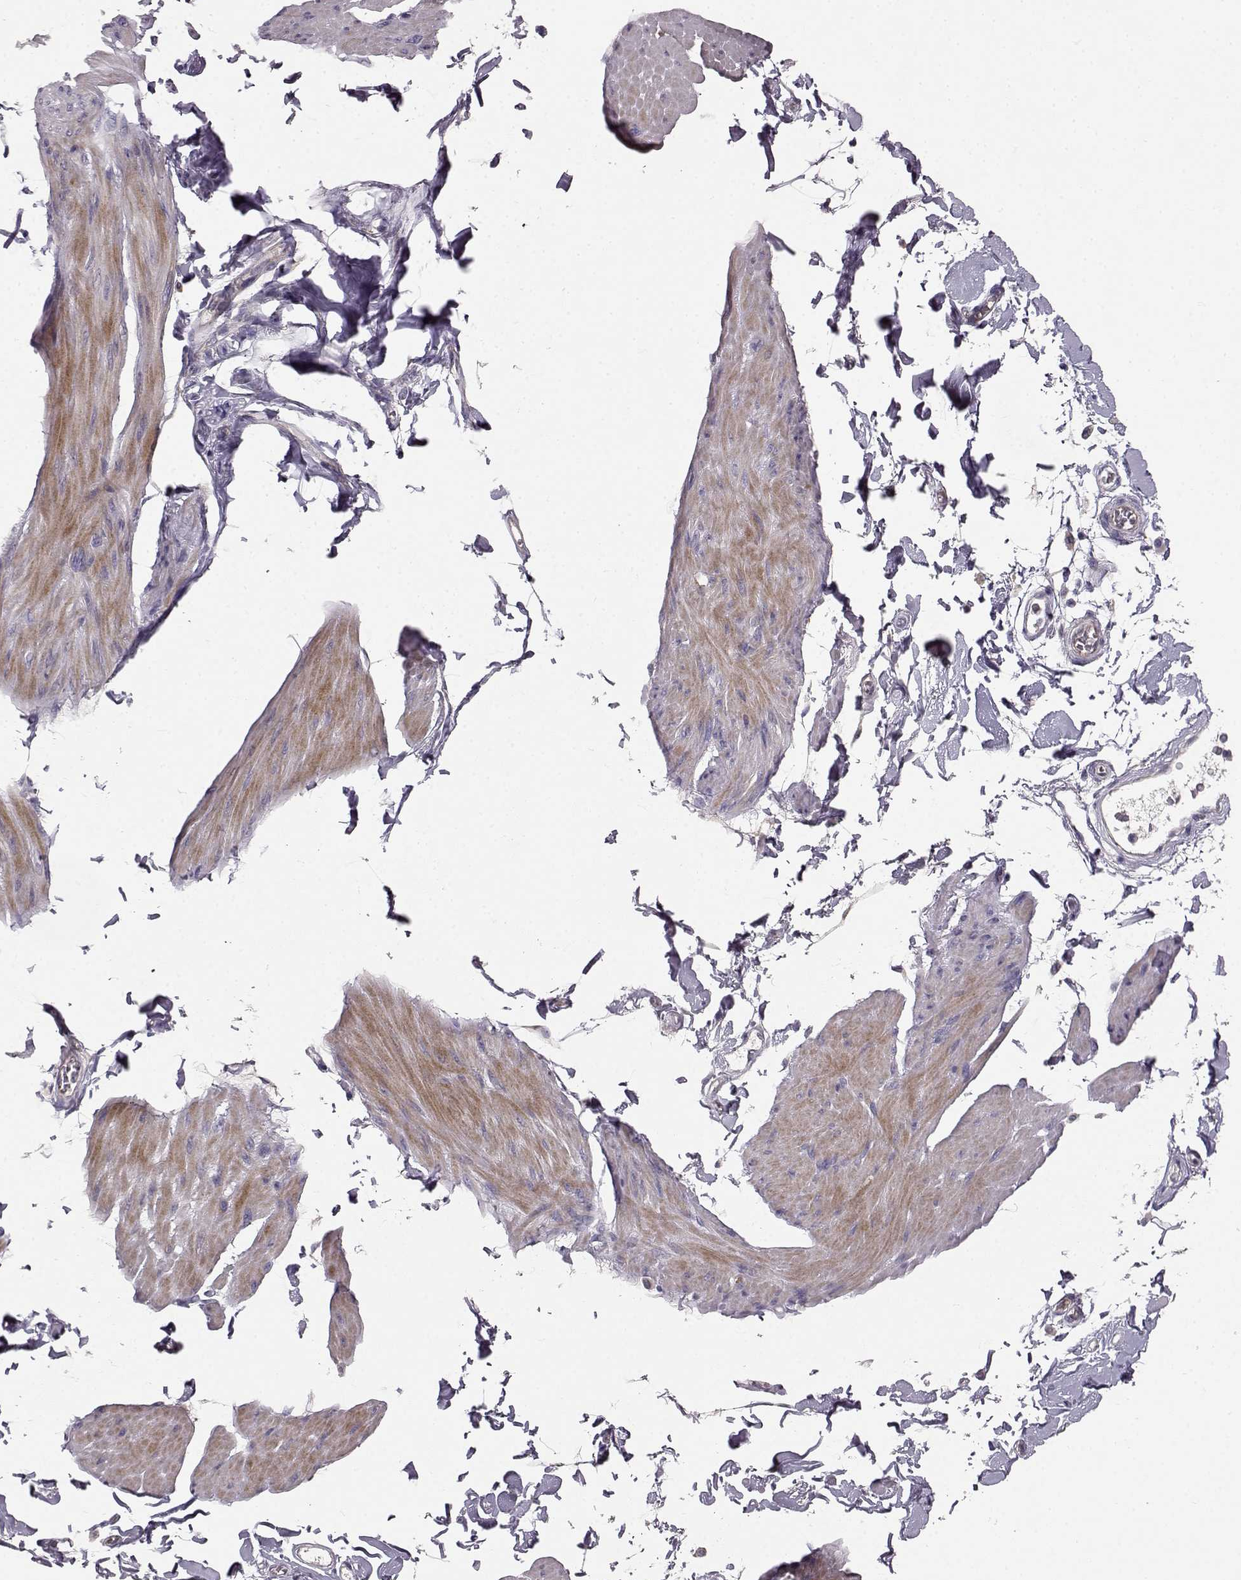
{"staining": {"intensity": "weak", "quantity": "<25%", "location": "cytoplasmic/membranous"}, "tissue": "smooth muscle", "cell_type": "Smooth muscle cells", "image_type": "normal", "snomed": [{"axis": "morphology", "description": "Normal tissue, NOS"}, {"axis": "topography", "description": "Adipose tissue"}, {"axis": "topography", "description": "Smooth muscle"}, {"axis": "topography", "description": "Peripheral nerve tissue"}], "caption": "Immunohistochemical staining of normal human smooth muscle displays no significant positivity in smooth muscle cells. (DAB (3,3'-diaminobenzidine) IHC, high magnification).", "gene": "CCNF", "patient": {"sex": "male", "age": 83}}